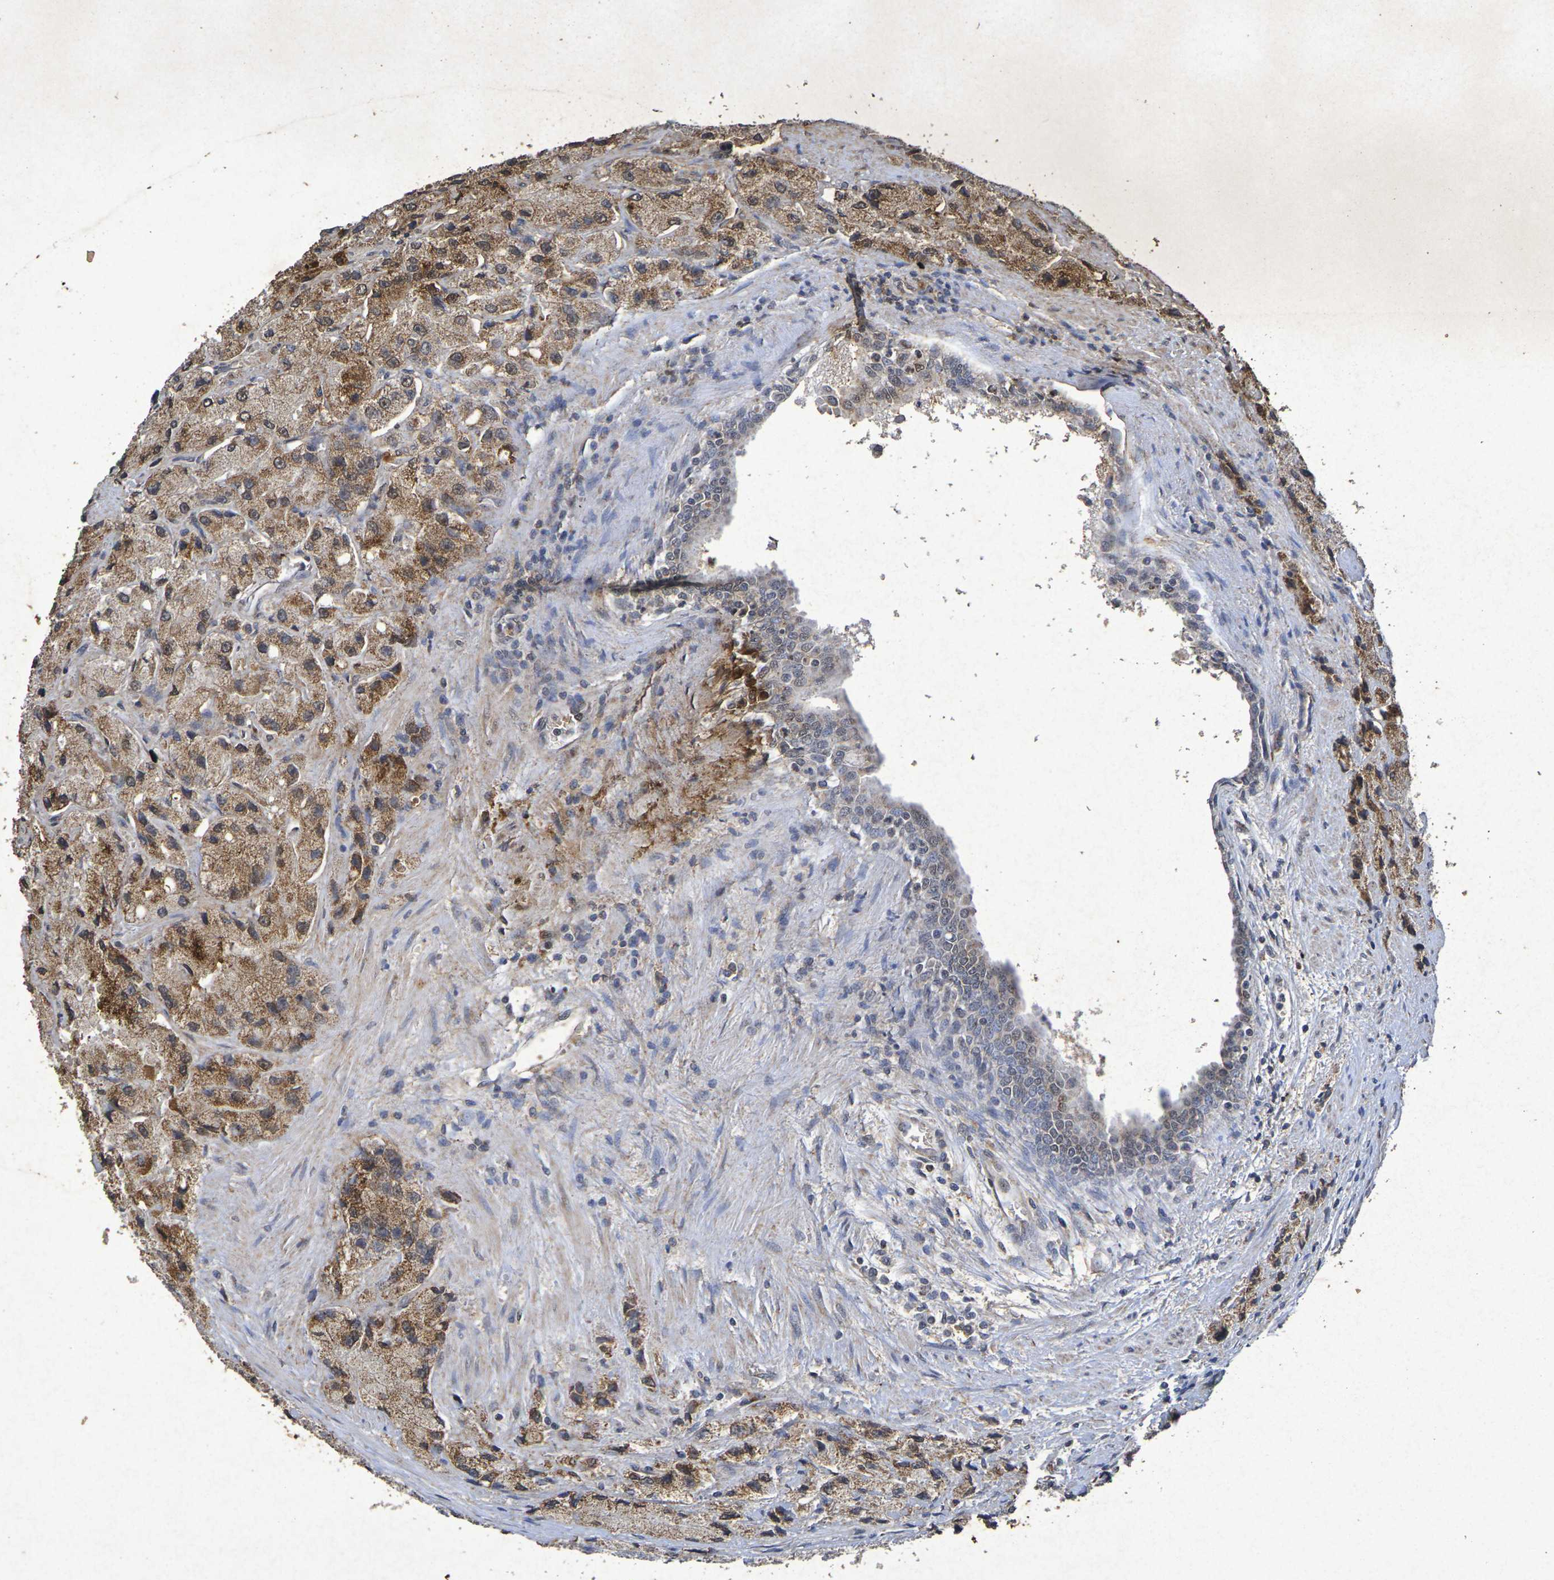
{"staining": {"intensity": "moderate", "quantity": "25%-75%", "location": "cytoplasmic/membranous"}, "tissue": "prostate cancer", "cell_type": "Tumor cells", "image_type": "cancer", "snomed": [{"axis": "morphology", "description": "Adenocarcinoma, High grade"}, {"axis": "topography", "description": "Prostate"}], "caption": "The histopathology image exhibits staining of adenocarcinoma (high-grade) (prostate), revealing moderate cytoplasmic/membranous protein positivity (brown color) within tumor cells. The protein is stained brown, and the nuclei are stained in blue (DAB (3,3'-diaminobenzidine) IHC with brightfield microscopy, high magnification).", "gene": "GUCY1A2", "patient": {"sex": "male", "age": 58}}